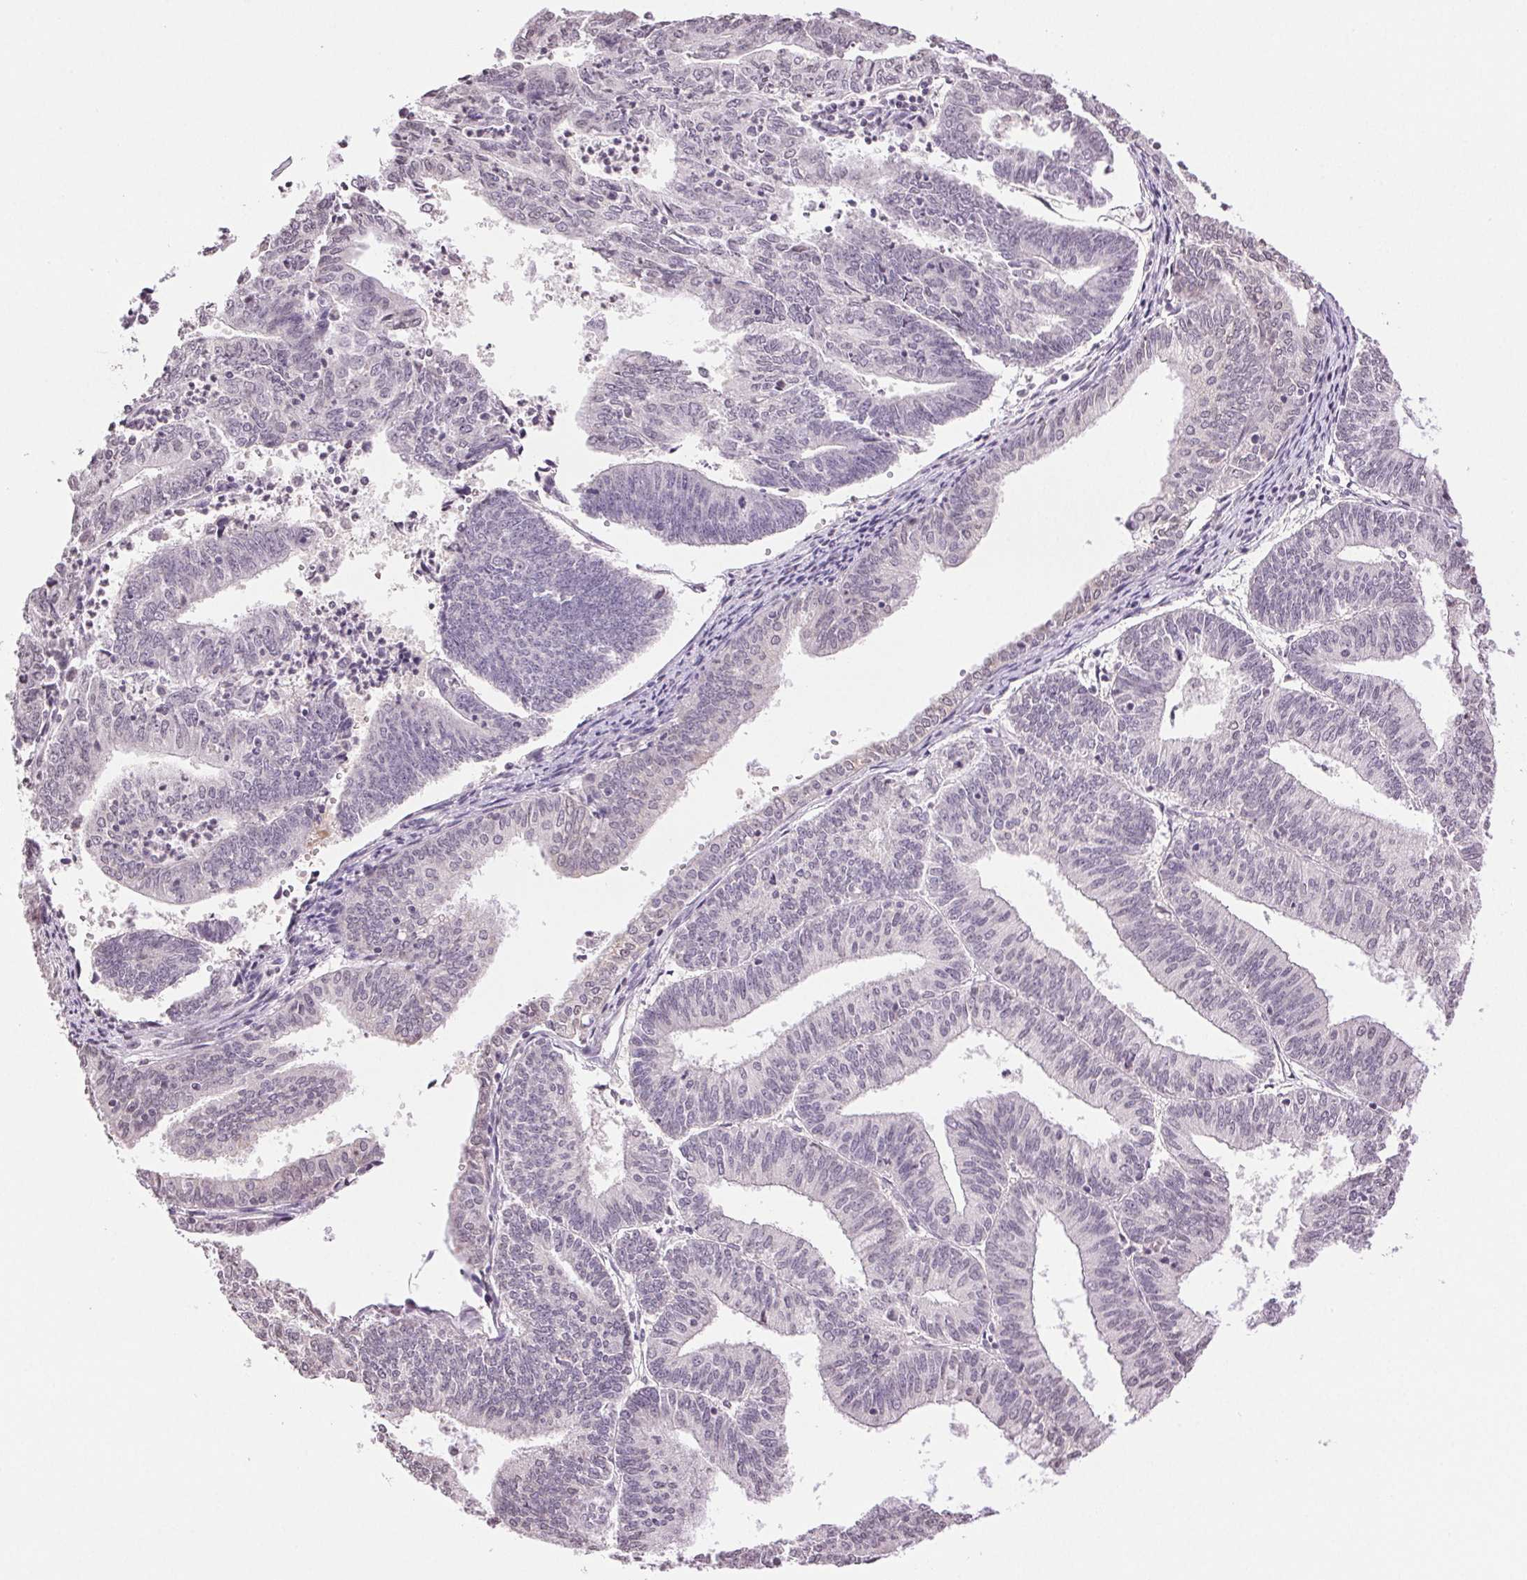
{"staining": {"intensity": "negative", "quantity": "none", "location": "none"}, "tissue": "endometrial cancer", "cell_type": "Tumor cells", "image_type": "cancer", "snomed": [{"axis": "morphology", "description": "Adenocarcinoma, NOS"}, {"axis": "topography", "description": "Endometrium"}], "caption": "There is no significant positivity in tumor cells of endometrial adenocarcinoma.", "gene": "TNNT3", "patient": {"sex": "female", "age": 61}}